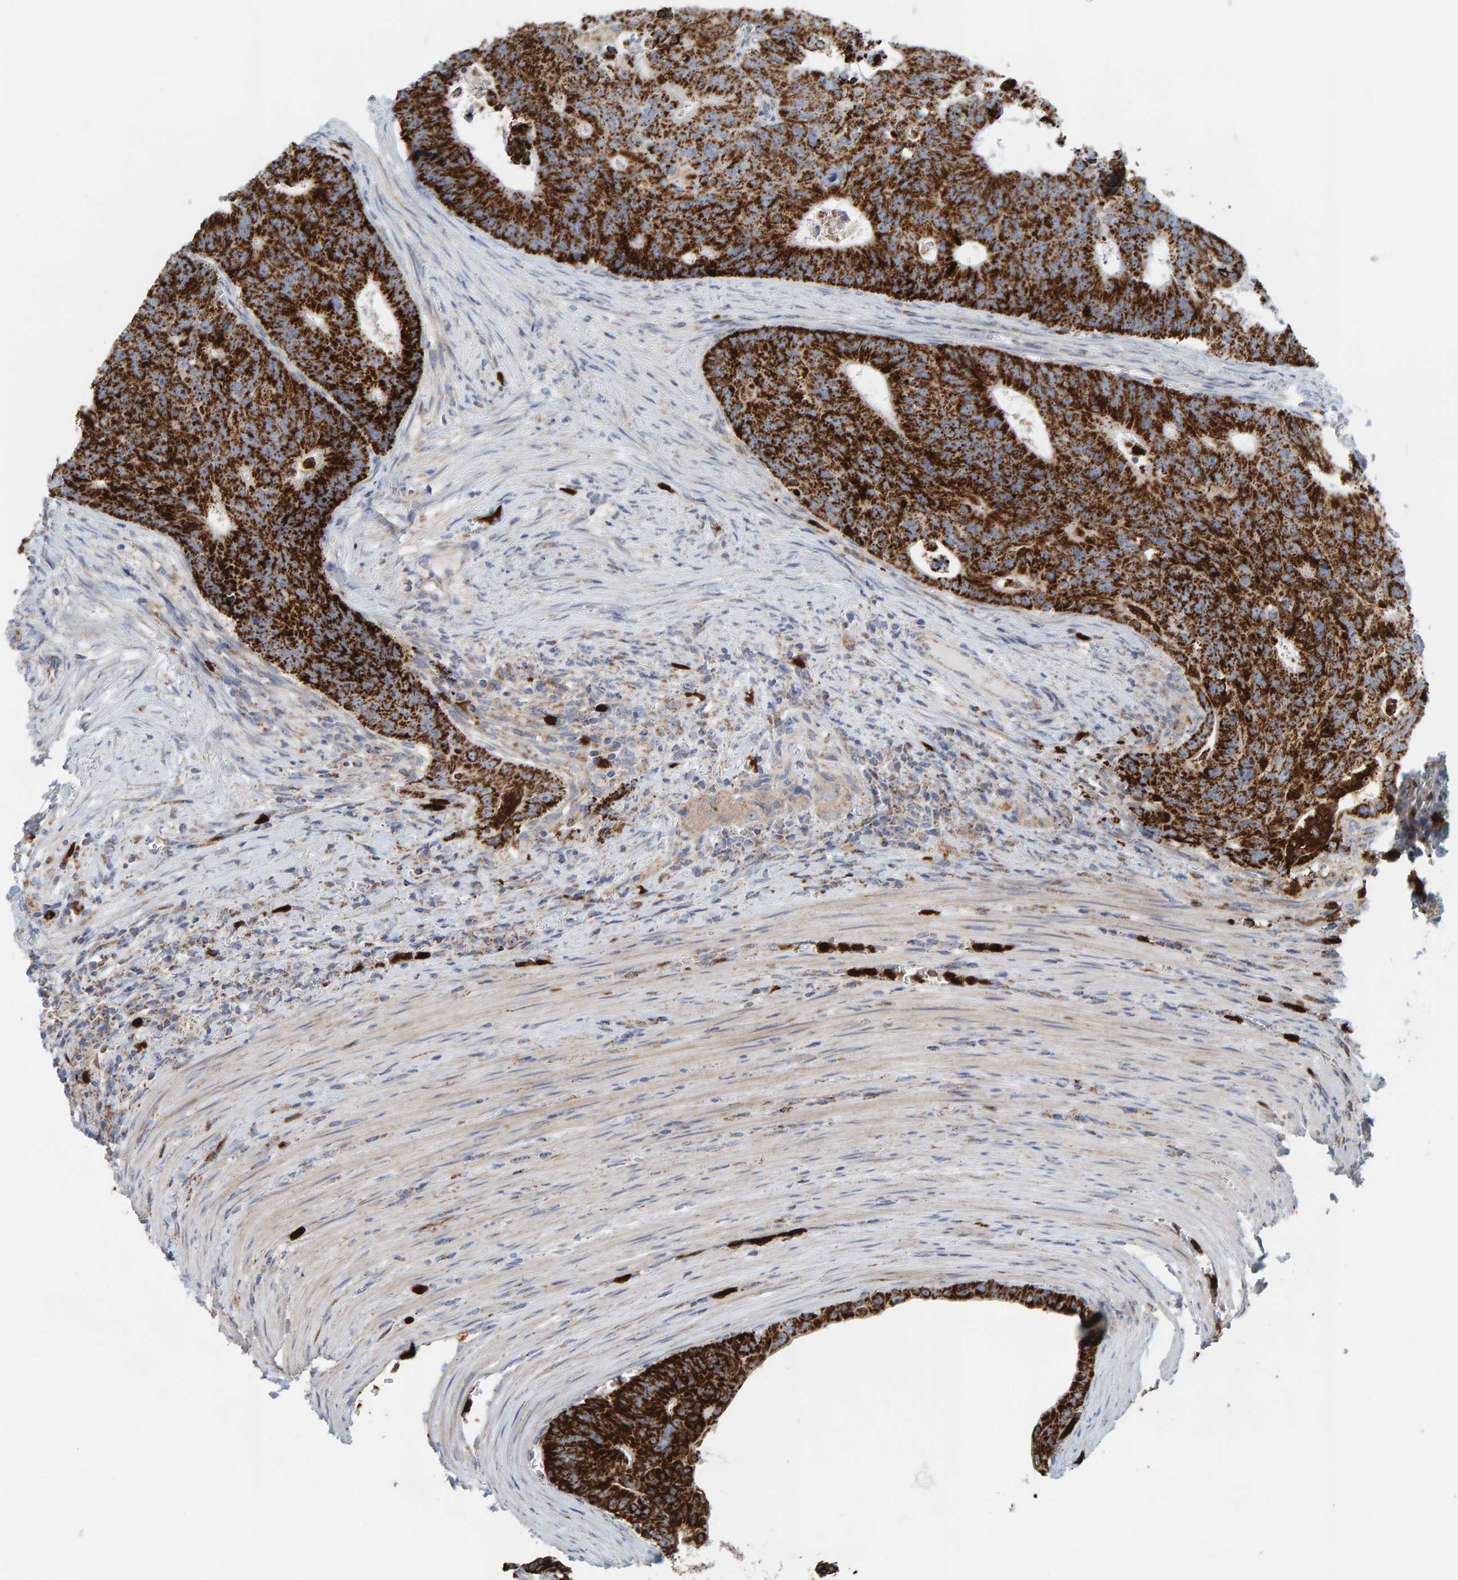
{"staining": {"intensity": "strong", "quantity": ">75%", "location": "cytoplasmic/membranous"}, "tissue": "colorectal cancer", "cell_type": "Tumor cells", "image_type": "cancer", "snomed": [{"axis": "morphology", "description": "Adenocarcinoma, NOS"}, {"axis": "topography", "description": "Colon"}], "caption": "A high amount of strong cytoplasmic/membranous positivity is identified in approximately >75% of tumor cells in colorectal cancer tissue. Using DAB (brown) and hematoxylin (blue) stains, captured at high magnification using brightfield microscopy.", "gene": "B9D1", "patient": {"sex": "female", "age": 86}}